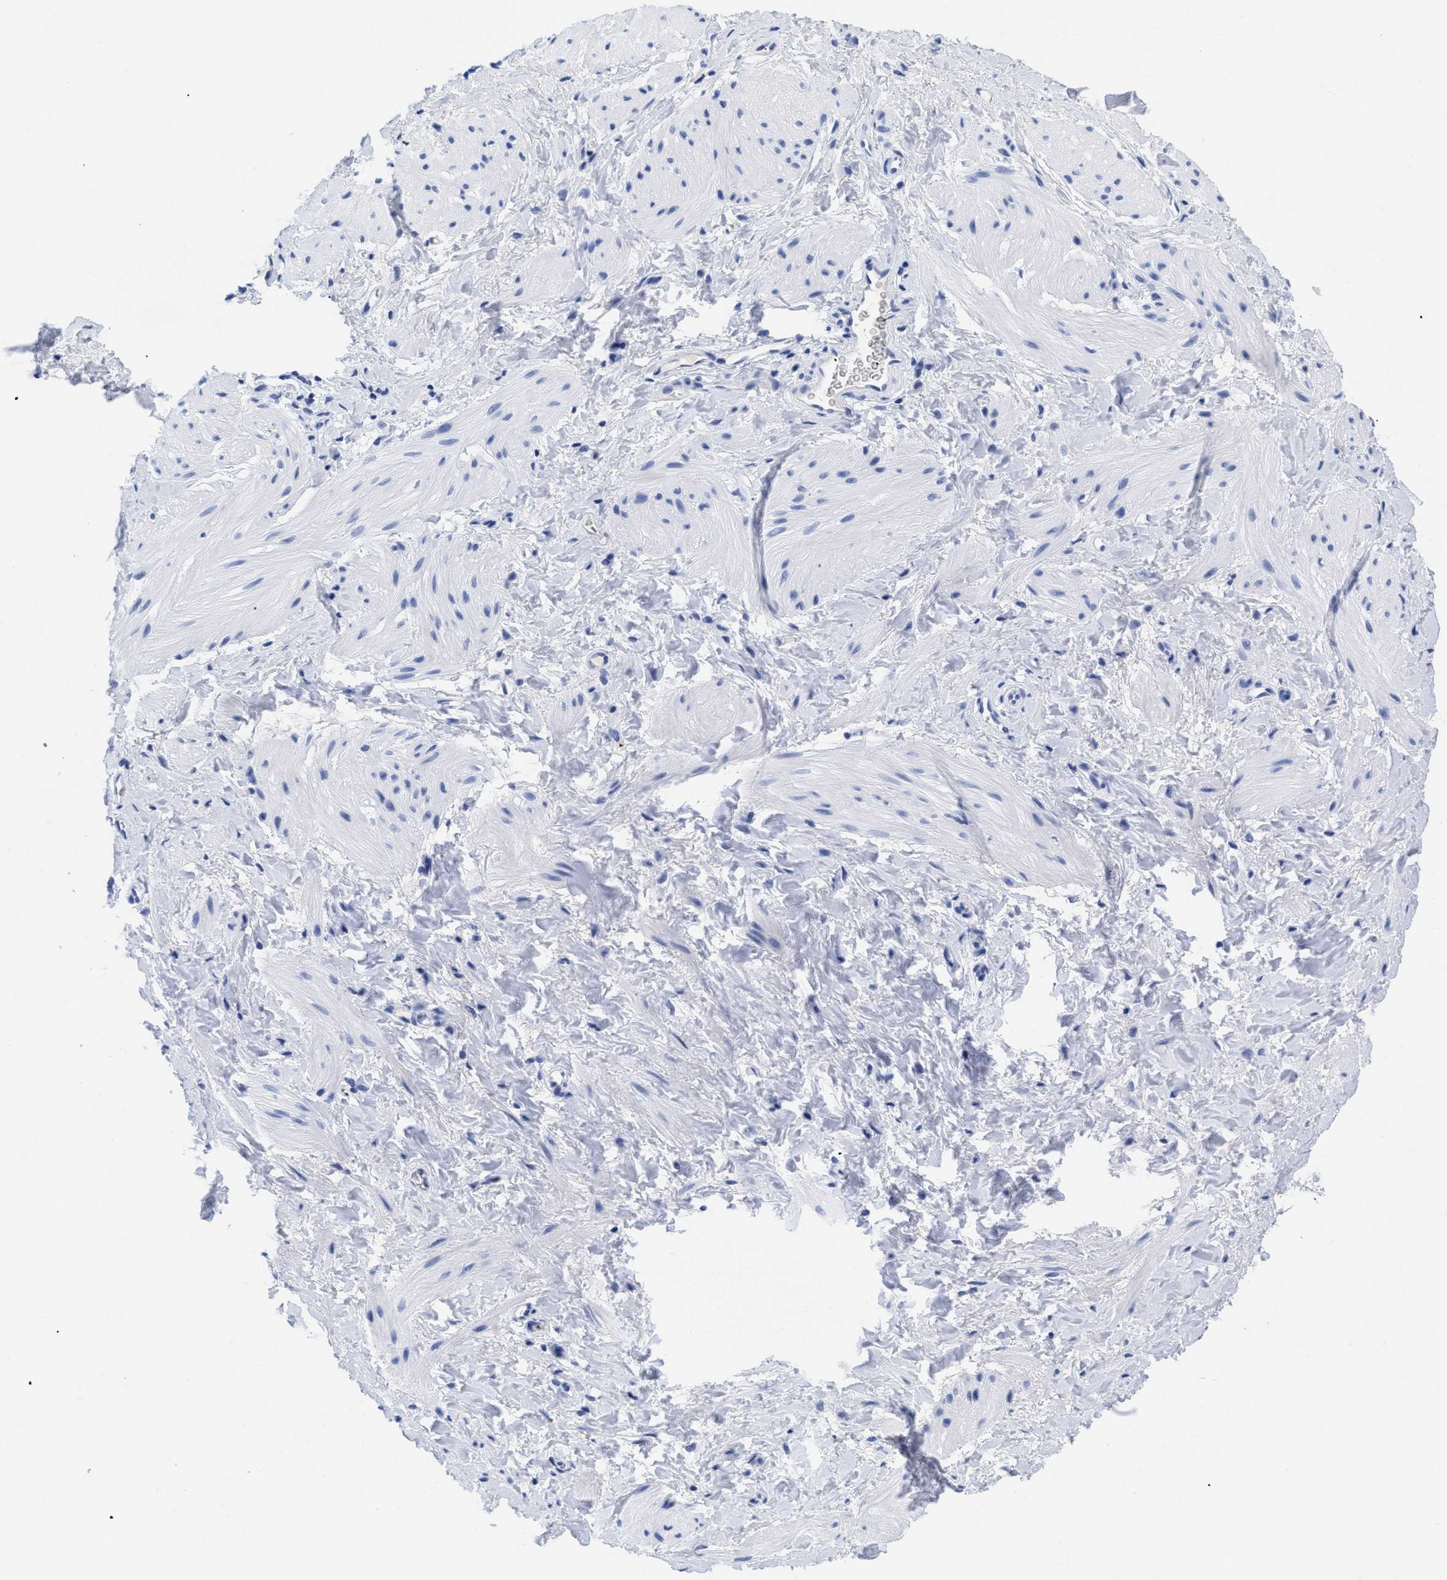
{"staining": {"intensity": "negative", "quantity": "none", "location": "none"}, "tissue": "smooth muscle", "cell_type": "Smooth muscle cells", "image_type": "normal", "snomed": [{"axis": "morphology", "description": "Normal tissue, NOS"}, {"axis": "topography", "description": "Smooth muscle"}], "caption": "Immunohistochemistry (IHC) of benign smooth muscle shows no staining in smooth muscle cells.", "gene": "TREML1", "patient": {"sex": "male", "age": 16}}